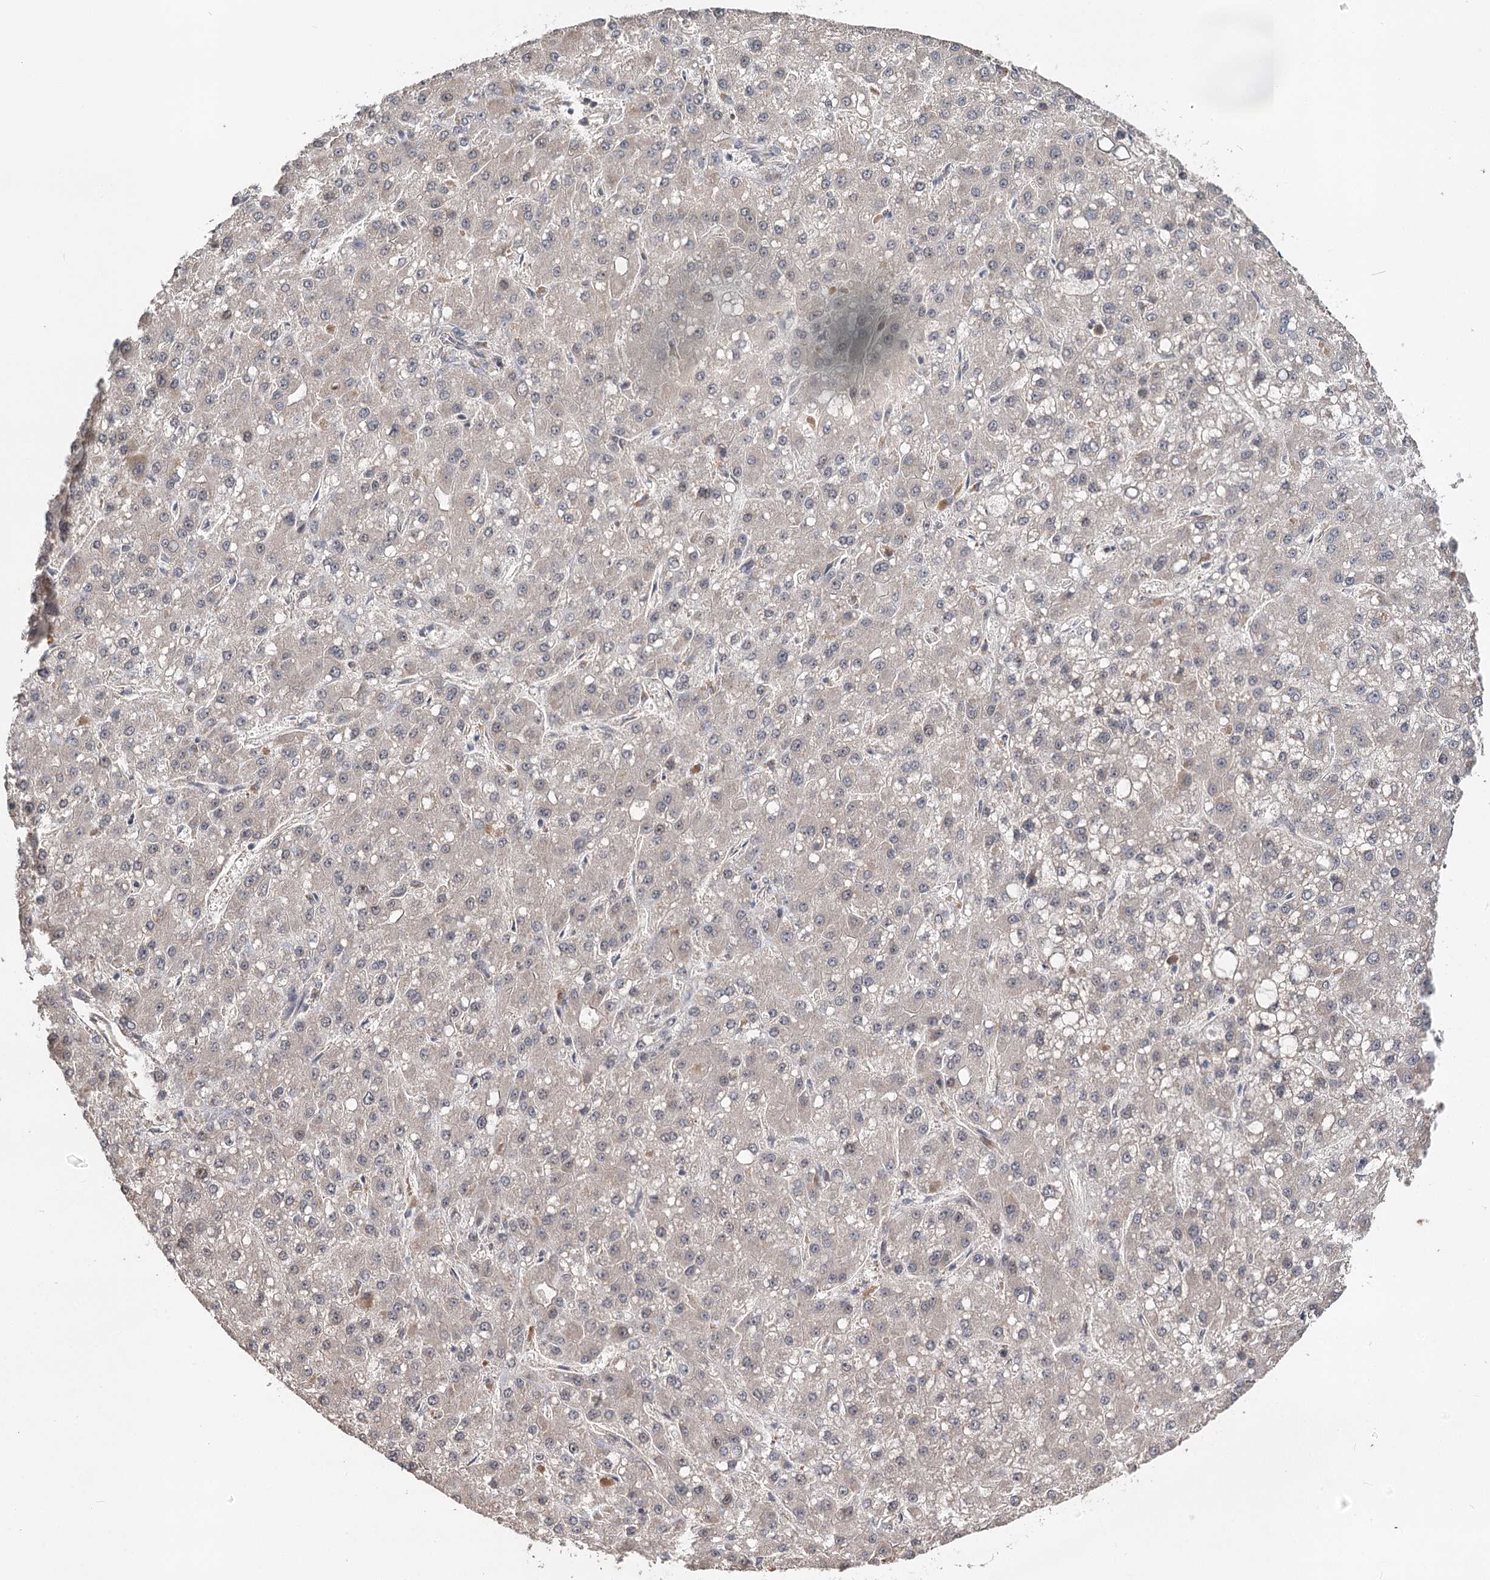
{"staining": {"intensity": "negative", "quantity": "none", "location": "none"}, "tissue": "liver cancer", "cell_type": "Tumor cells", "image_type": "cancer", "snomed": [{"axis": "morphology", "description": "Carcinoma, Hepatocellular, NOS"}, {"axis": "topography", "description": "Liver"}], "caption": "The image demonstrates no staining of tumor cells in hepatocellular carcinoma (liver).", "gene": "NOPCHAP1", "patient": {"sex": "male", "age": 67}}